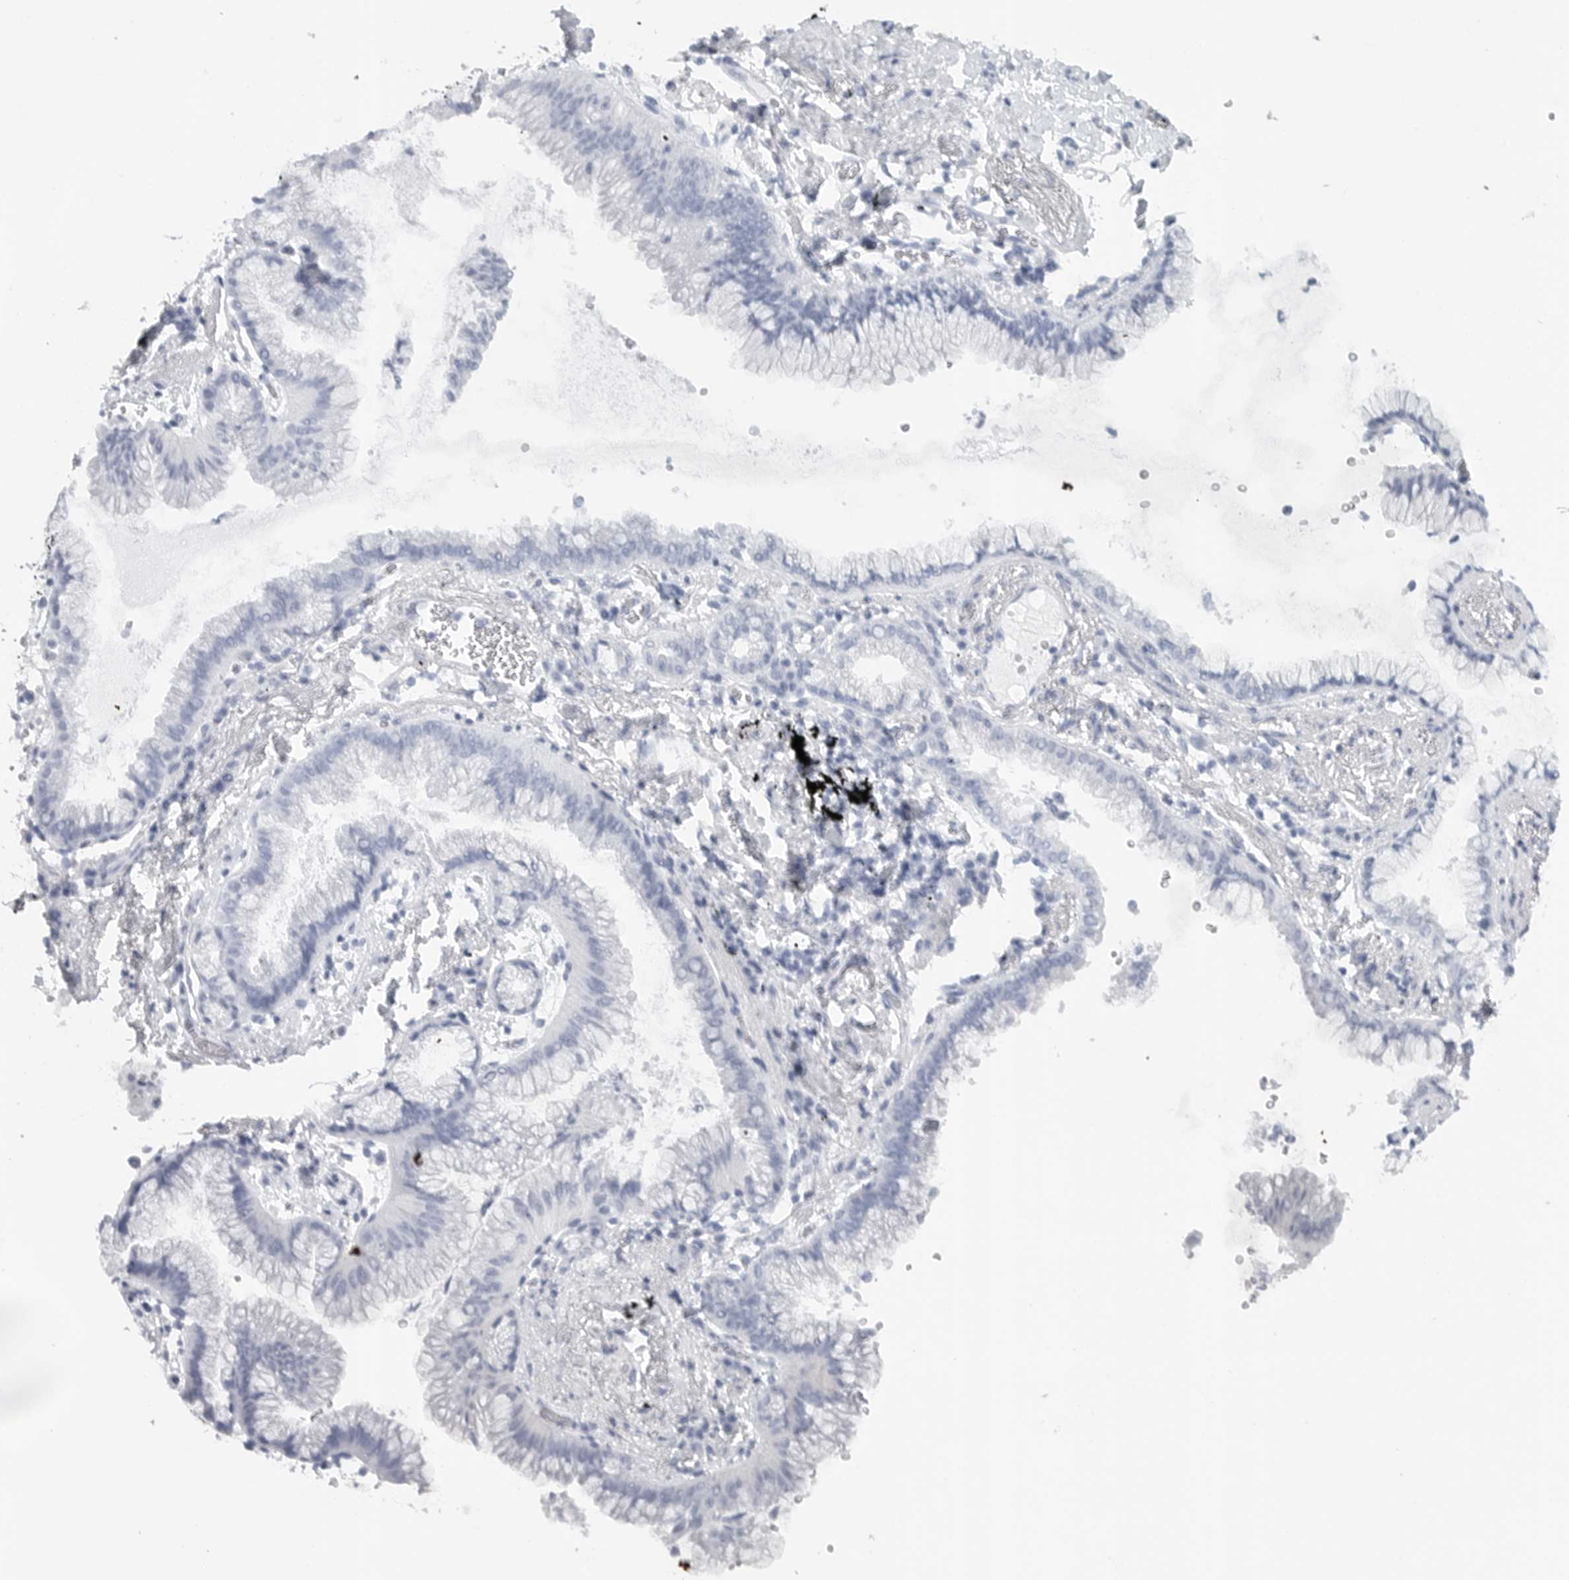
{"staining": {"intensity": "negative", "quantity": "none", "location": "none"}, "tissue": "lung cancer", "cell_type": "Tumor cells", "image_type": "cancer", "snomed": [{"axis": "morphology", "description": "Adenocarcinoma, NOS"}, {"axis": "topography", "description": "Lung"}], "caption": "The photomicrograph shows no staining of tumor cells in lung cancer (adenocarcinoma).", "gene": "TNR", "patient": {"sex": "female", "age": 70}}